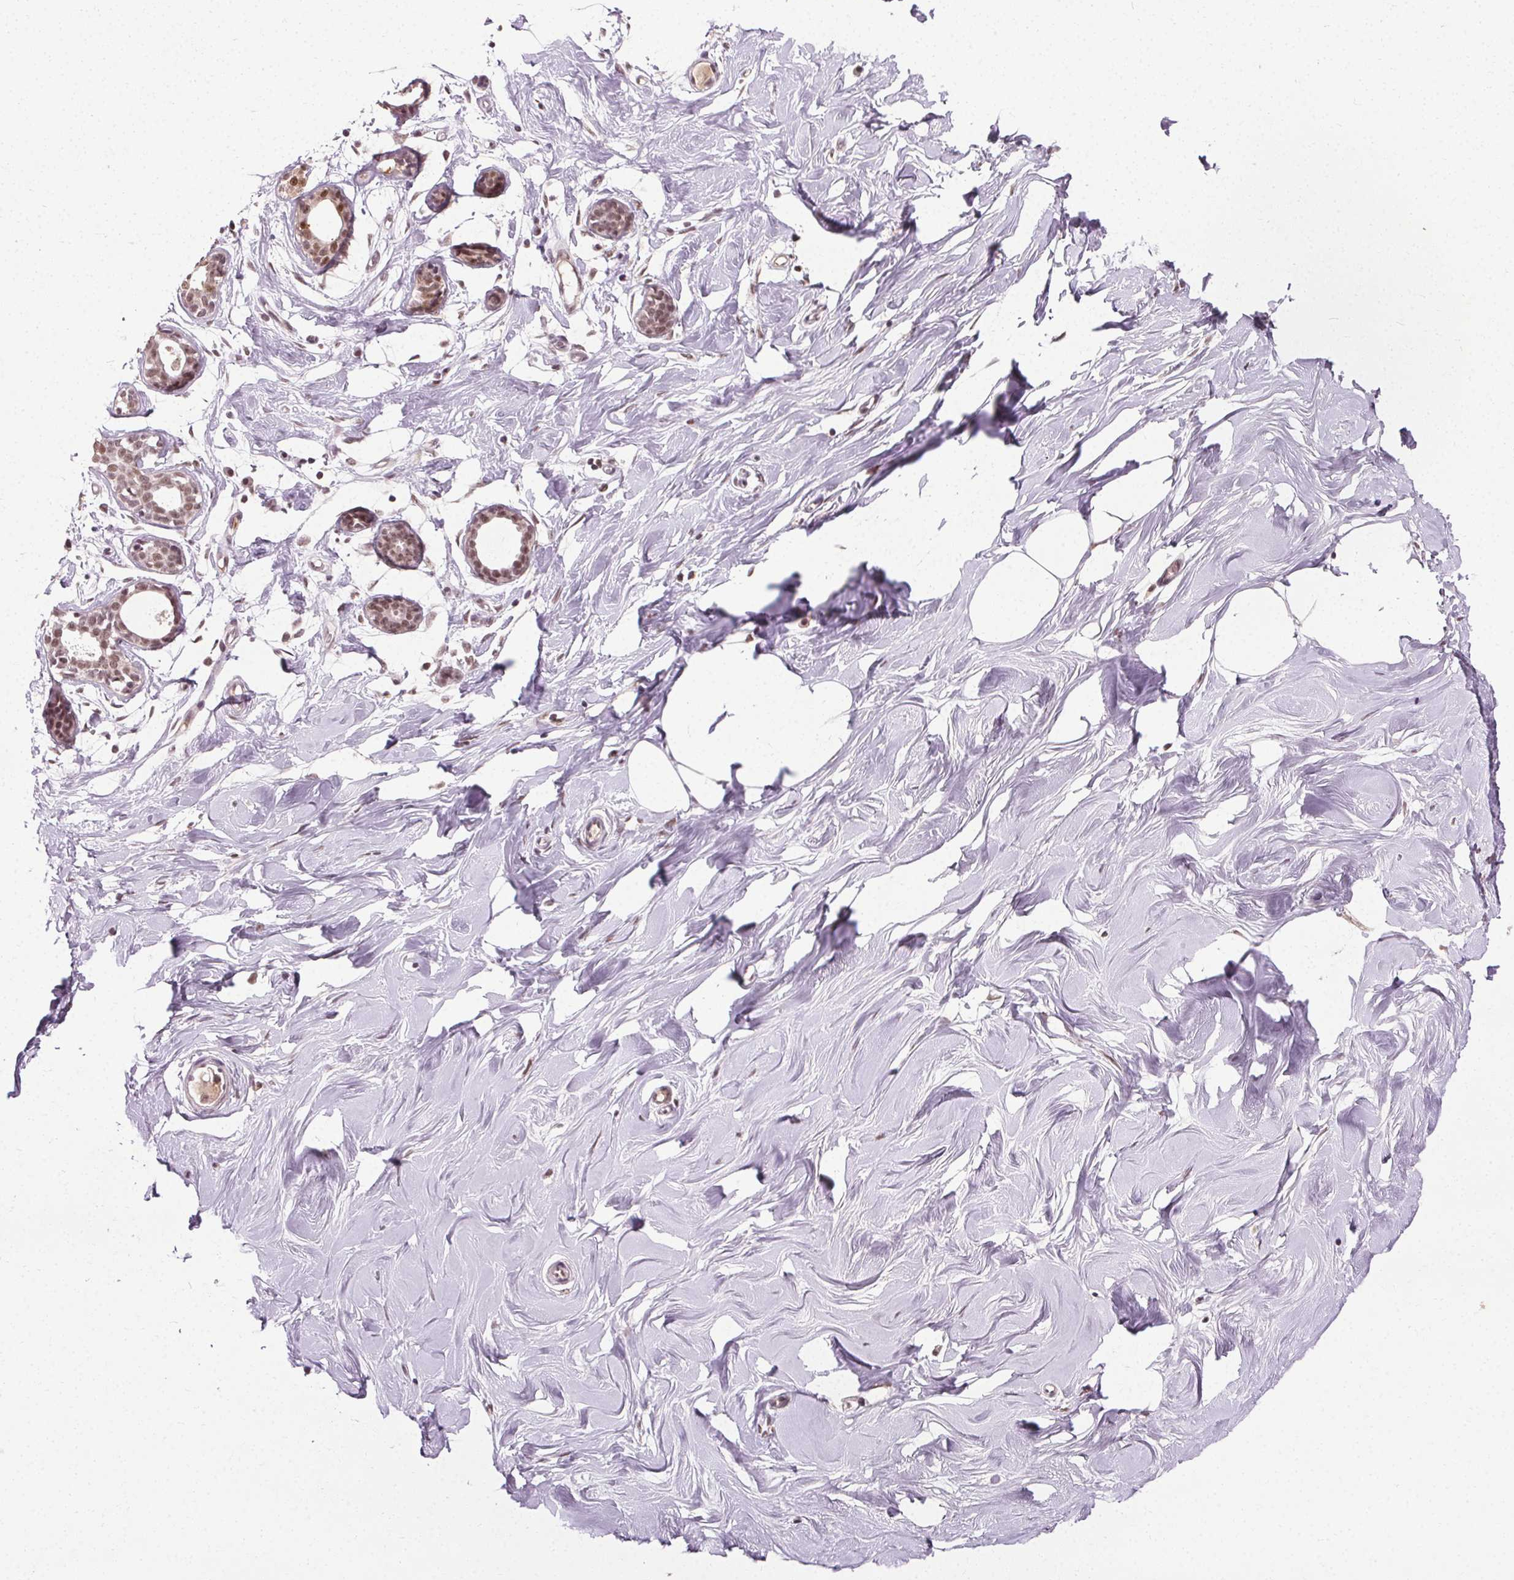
{"staining": {"intensity": "moderate", "quantity": "<25%", "location": "nuclear"}, "tissue": "breast", "cell_type": "Adipocytes", "image_type": "normal", "snomed": [{"axis": "morphology", "description": "Normal tissue, NOS"}, {"axis": "topography", "description": "Breast"}], "caption": "Immunohistochemical staining of unremarkable breast displays low levels of moderate nuclear positivity in approximately <25% of adipocytes. The protein of interest is stained brown, and the nuclei are stained in blue (DAB (3,3'-diaminobenzidine) IHC with brightfield microscopy, high magnification).", "gene": "MED6", "patient": {"sex": "female", "age": 27}}